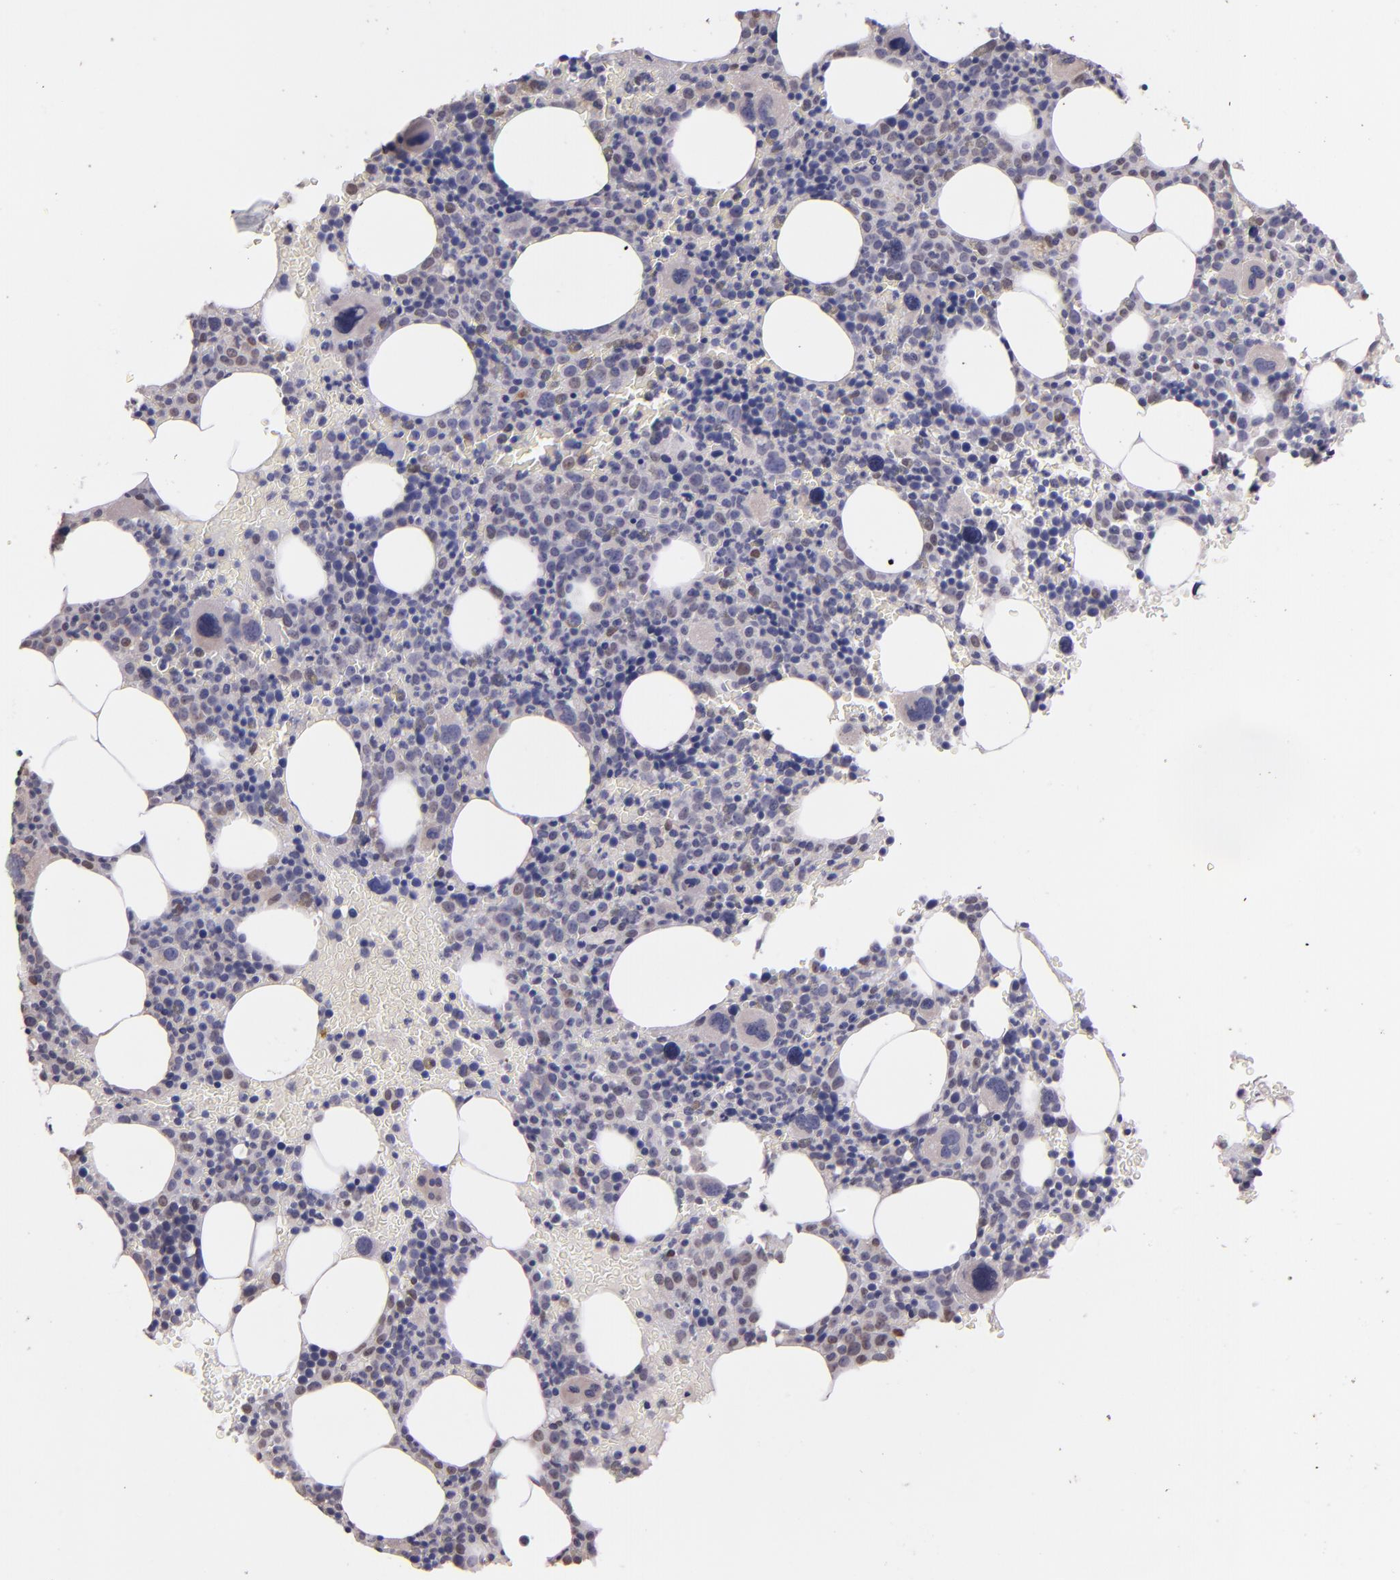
{"staining": {"intensity": "negative", "quantity": "none", "location": "none"}, "tissue": "bone marrow", "cell_type": "Hematopoietic cells", "image_type": "normal", "snomed": [{"axis": "morphology", "description": "Normal tissue, NOS"}, {"axis": "topography", "description": "Bone marrow"}], "caption": "Histopathology image shows no significant protein expression in hematopoietic cells of benign bone marrow.", "gene": "NUP62CL", "patient": {"sex": "male", "age": 68}}